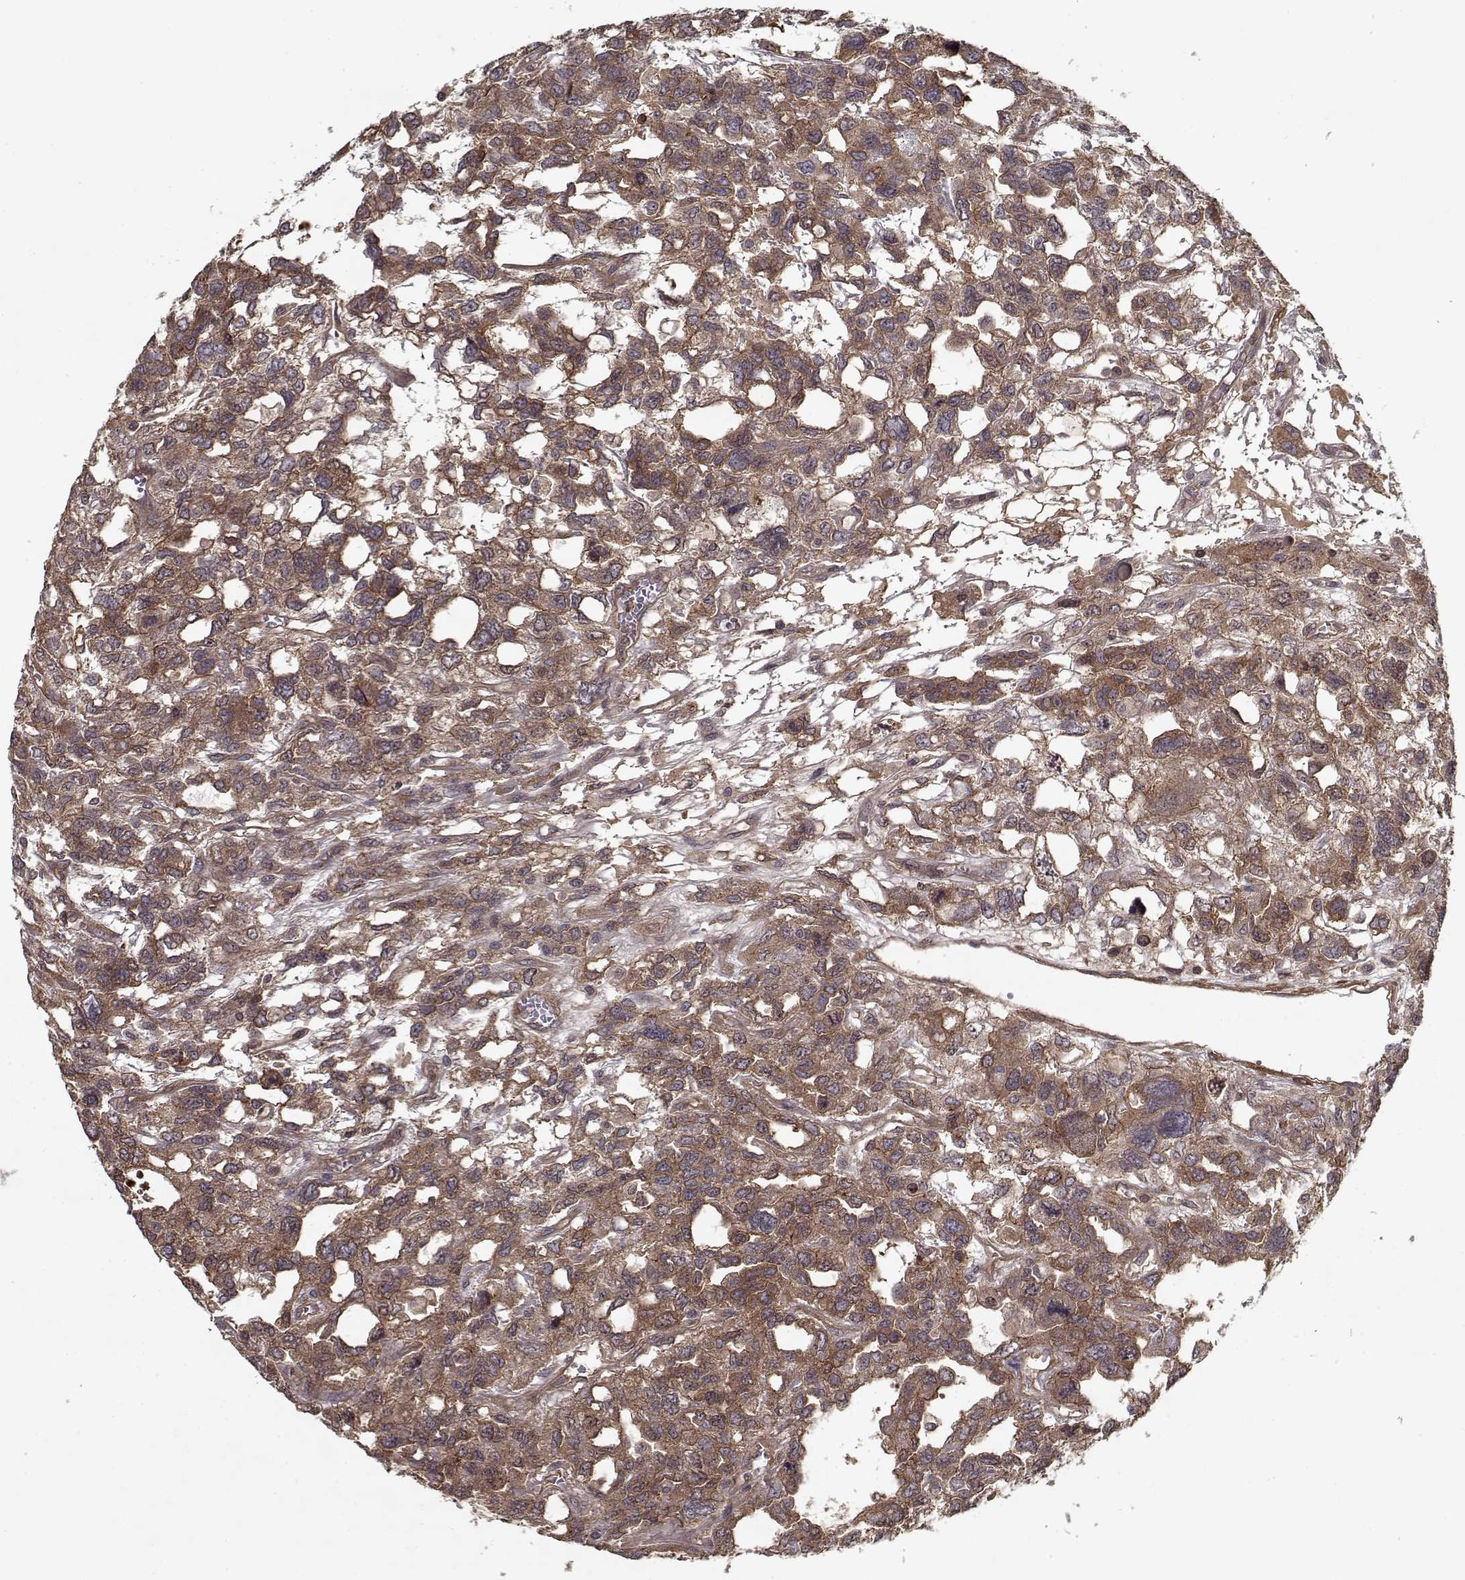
{"staining": {"intensity": "moderate", "quantity": ">75%", "location": "cytoplasmic/membranous"}, "tissue": "testis cancer", "cell_type": "Tumor cells", "image_type": "cancer", "snomed": [{"axis": "morphology", "description": "Seminoma, NOS"}, {"axis": "topography", "description": "Testis"}], "caption": "Seminoma (testis) stained with DAB immunohistochemistry (IHC) reveals medium levels of moderate cytoplasmic/membranous positivity in about >75% of tumor cells.", "gene": "PPP1R12A", "patient": {"sex": "male", "age": 52}}